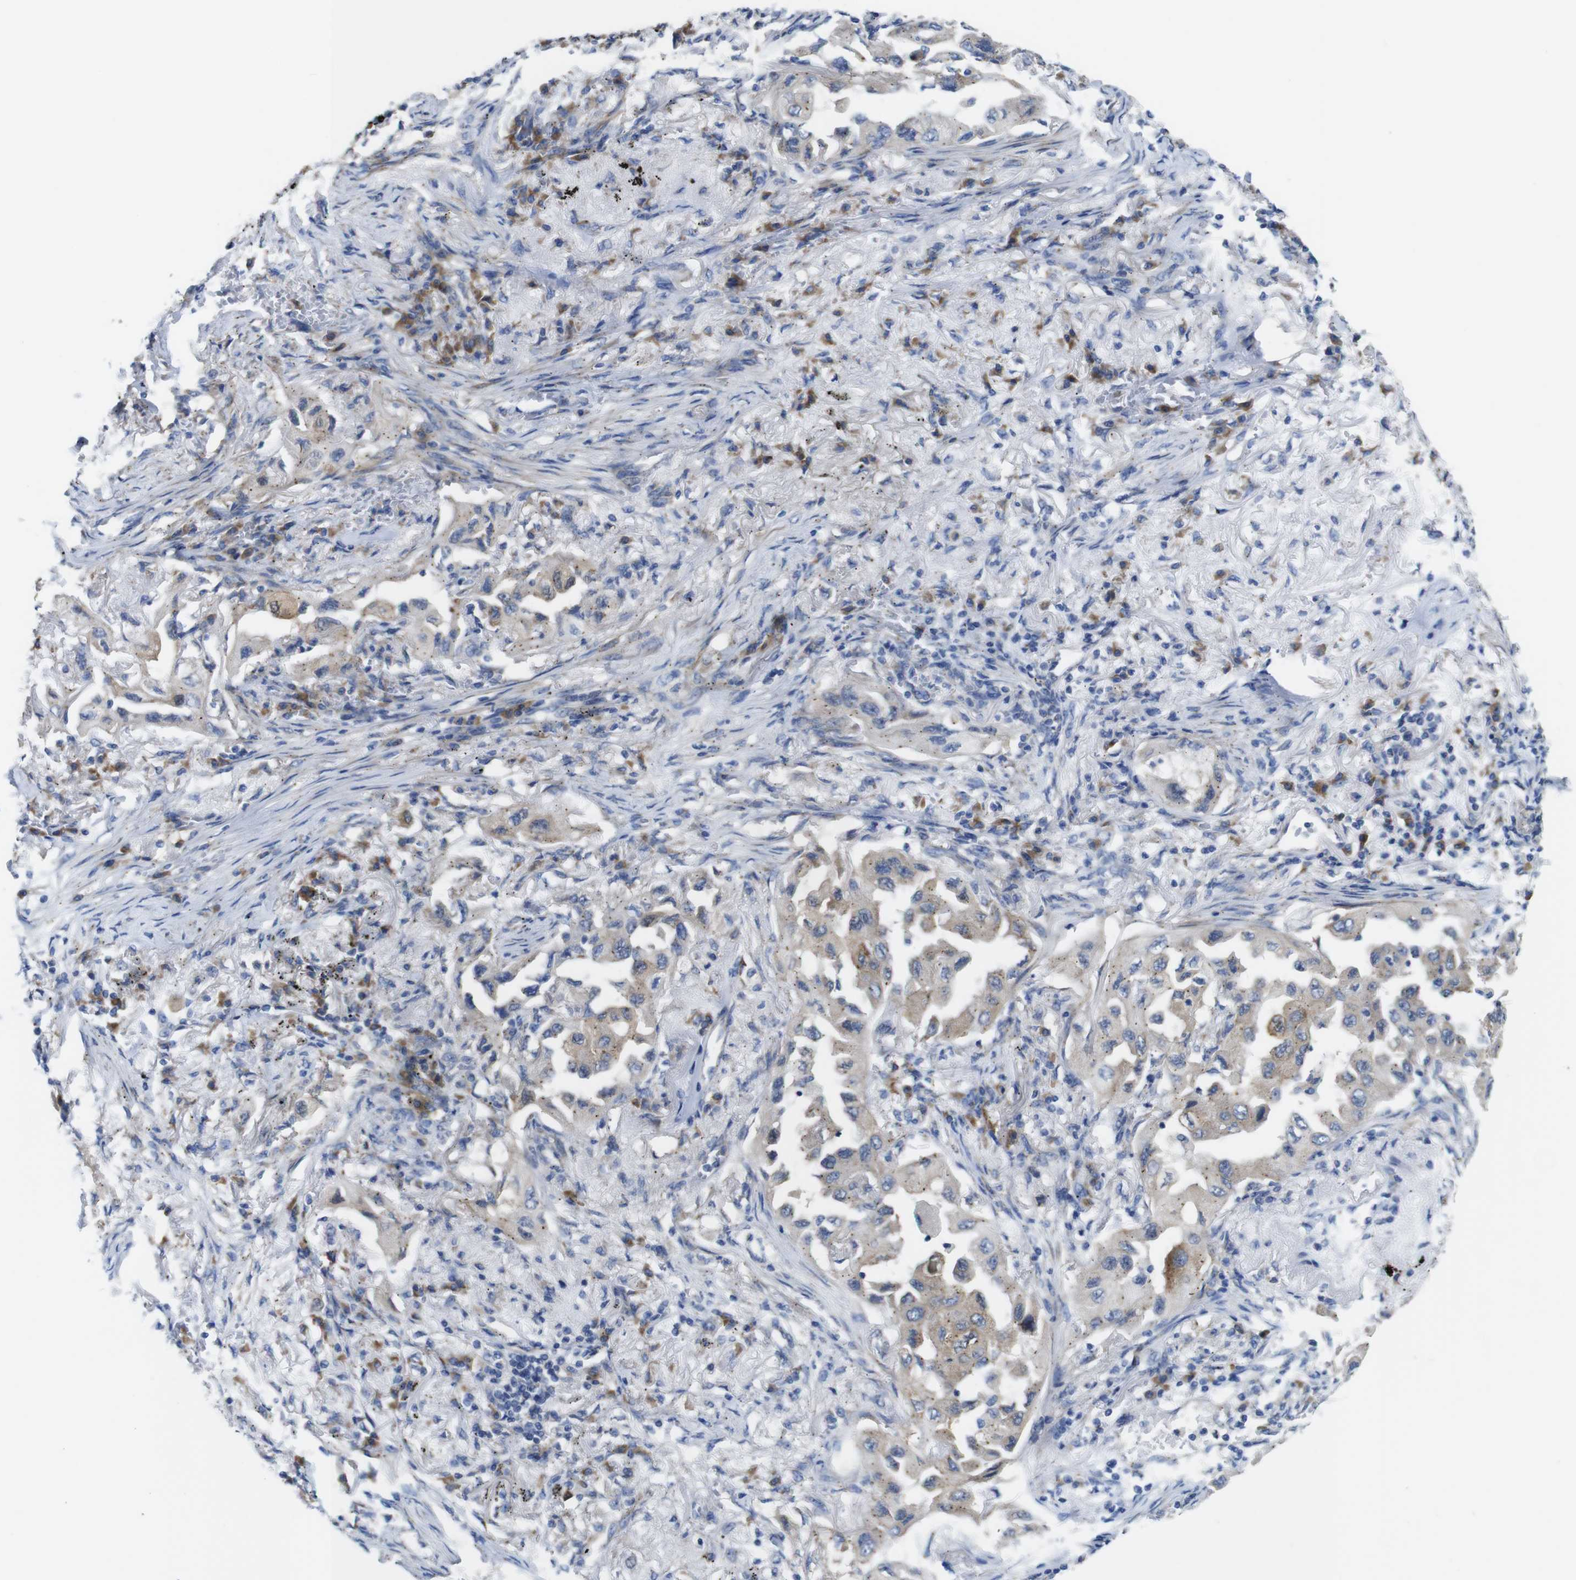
{"staining": {"intensity": "weak", "quantity": "25%-75%", "location": "cytoplasmic/membranous"}, "tissue": "lung cancer", "cell_type": "Tumor cells", "image_type": "cancer", "snomed": [{"axis": "morphology", "description": "Adenocarcinoma, NOS"}, {"axis": "topography", "description": "Lung"}], "caption": "Immunohistochemistry histopathology image of lung cancer (adenocarcinoma) stained for a protein (brown), which exhibits low levels of weak cytoplasmic/membranous expression in approximately 25%-75% of tumor cells.", "gene": "DDRGK1", "patient": {"sex": "female", "age": 65}}